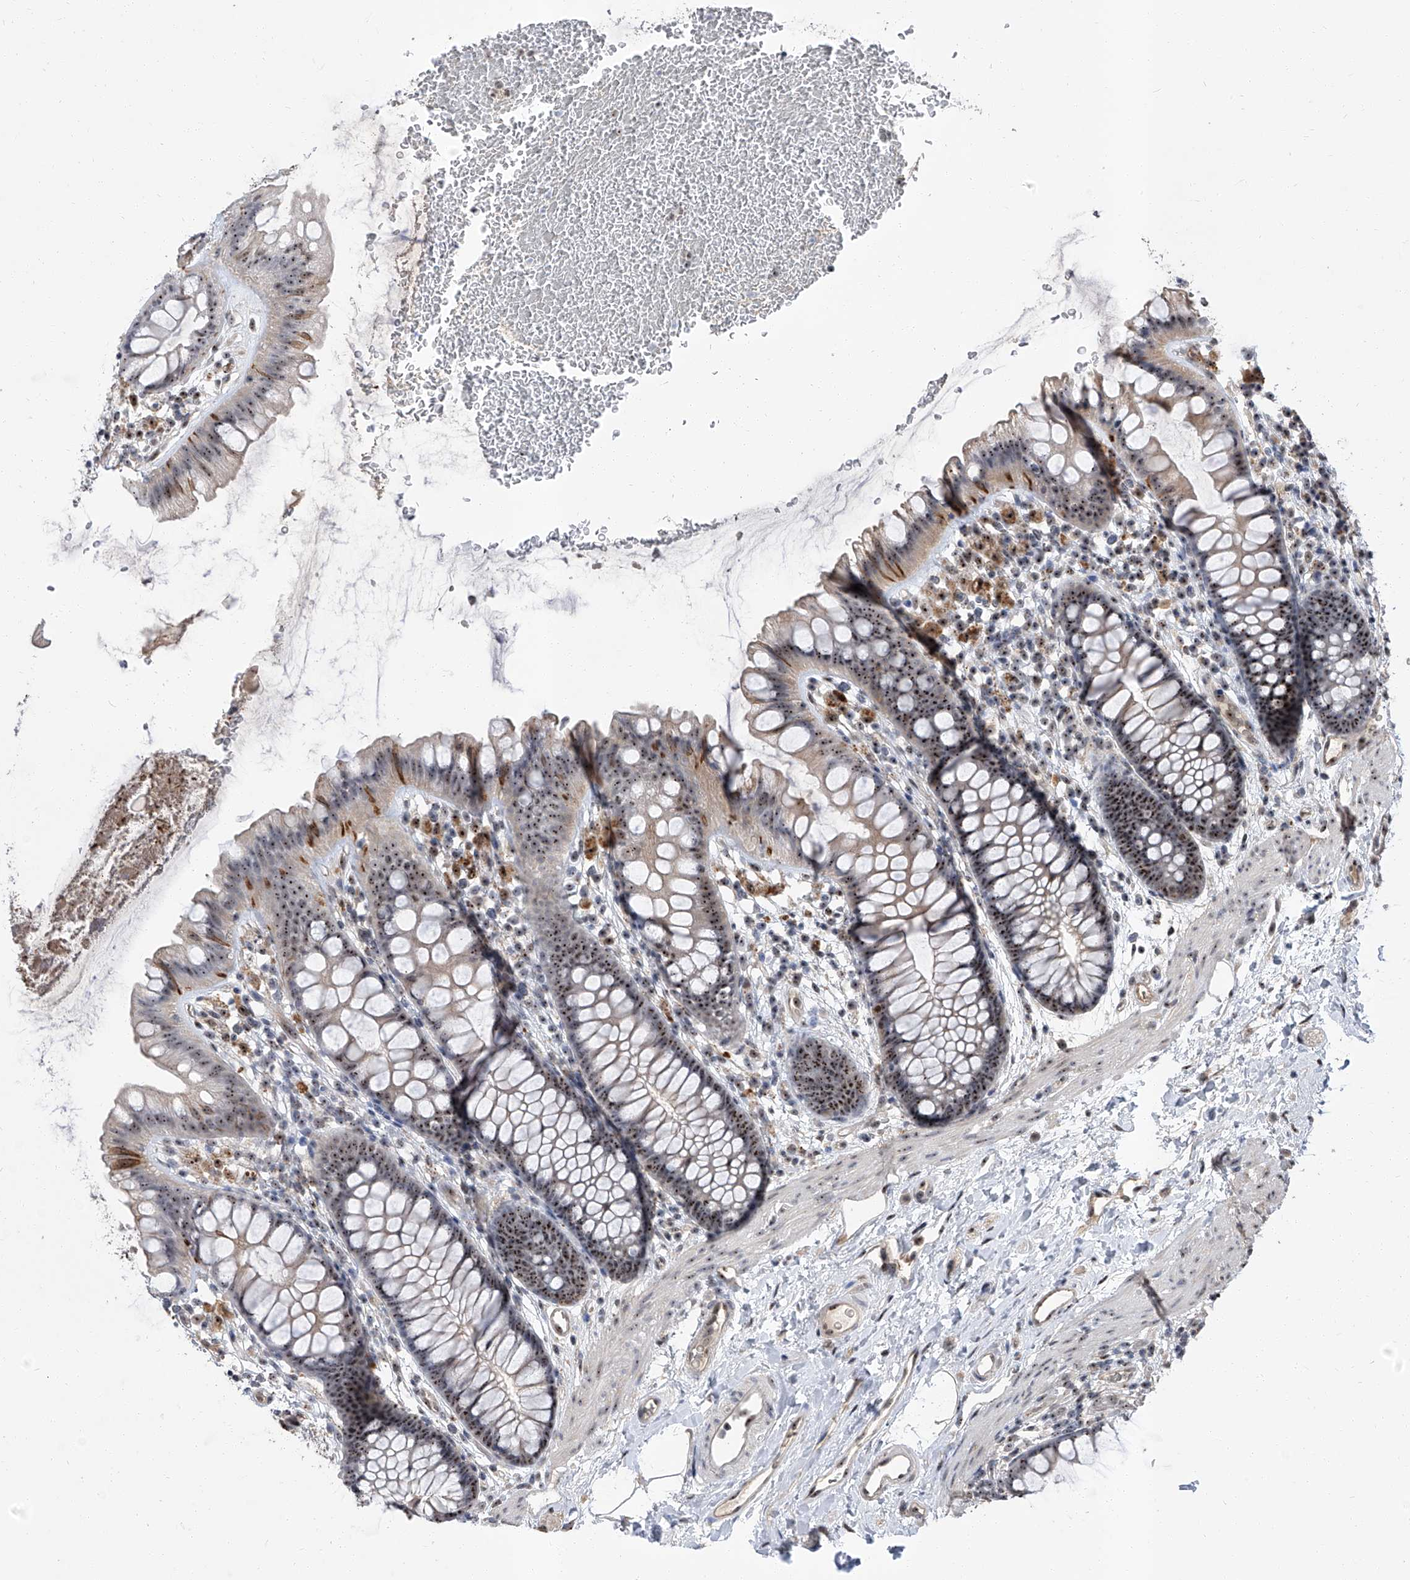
{"staining": {"intensity": "weak", "quantity": "25%-75%", "location": "cytoplasmic/membranous"}, "tissue": "colon", "cell_type": "Endothelial cells", "image_type": "normal", "snomed": [{"axis": "morphology", "description": "Normal tissue, NOS"}, {"axis": "topography", "description": "Colon"}], "caption": "Colon stained for a protein (brown) exhibits weak cytoplasmic/membranous positive positivity in about 25%-75% of endothelial cells.", "gene": "CMTR1", "patient": {"sex": "female", "age": 62}}